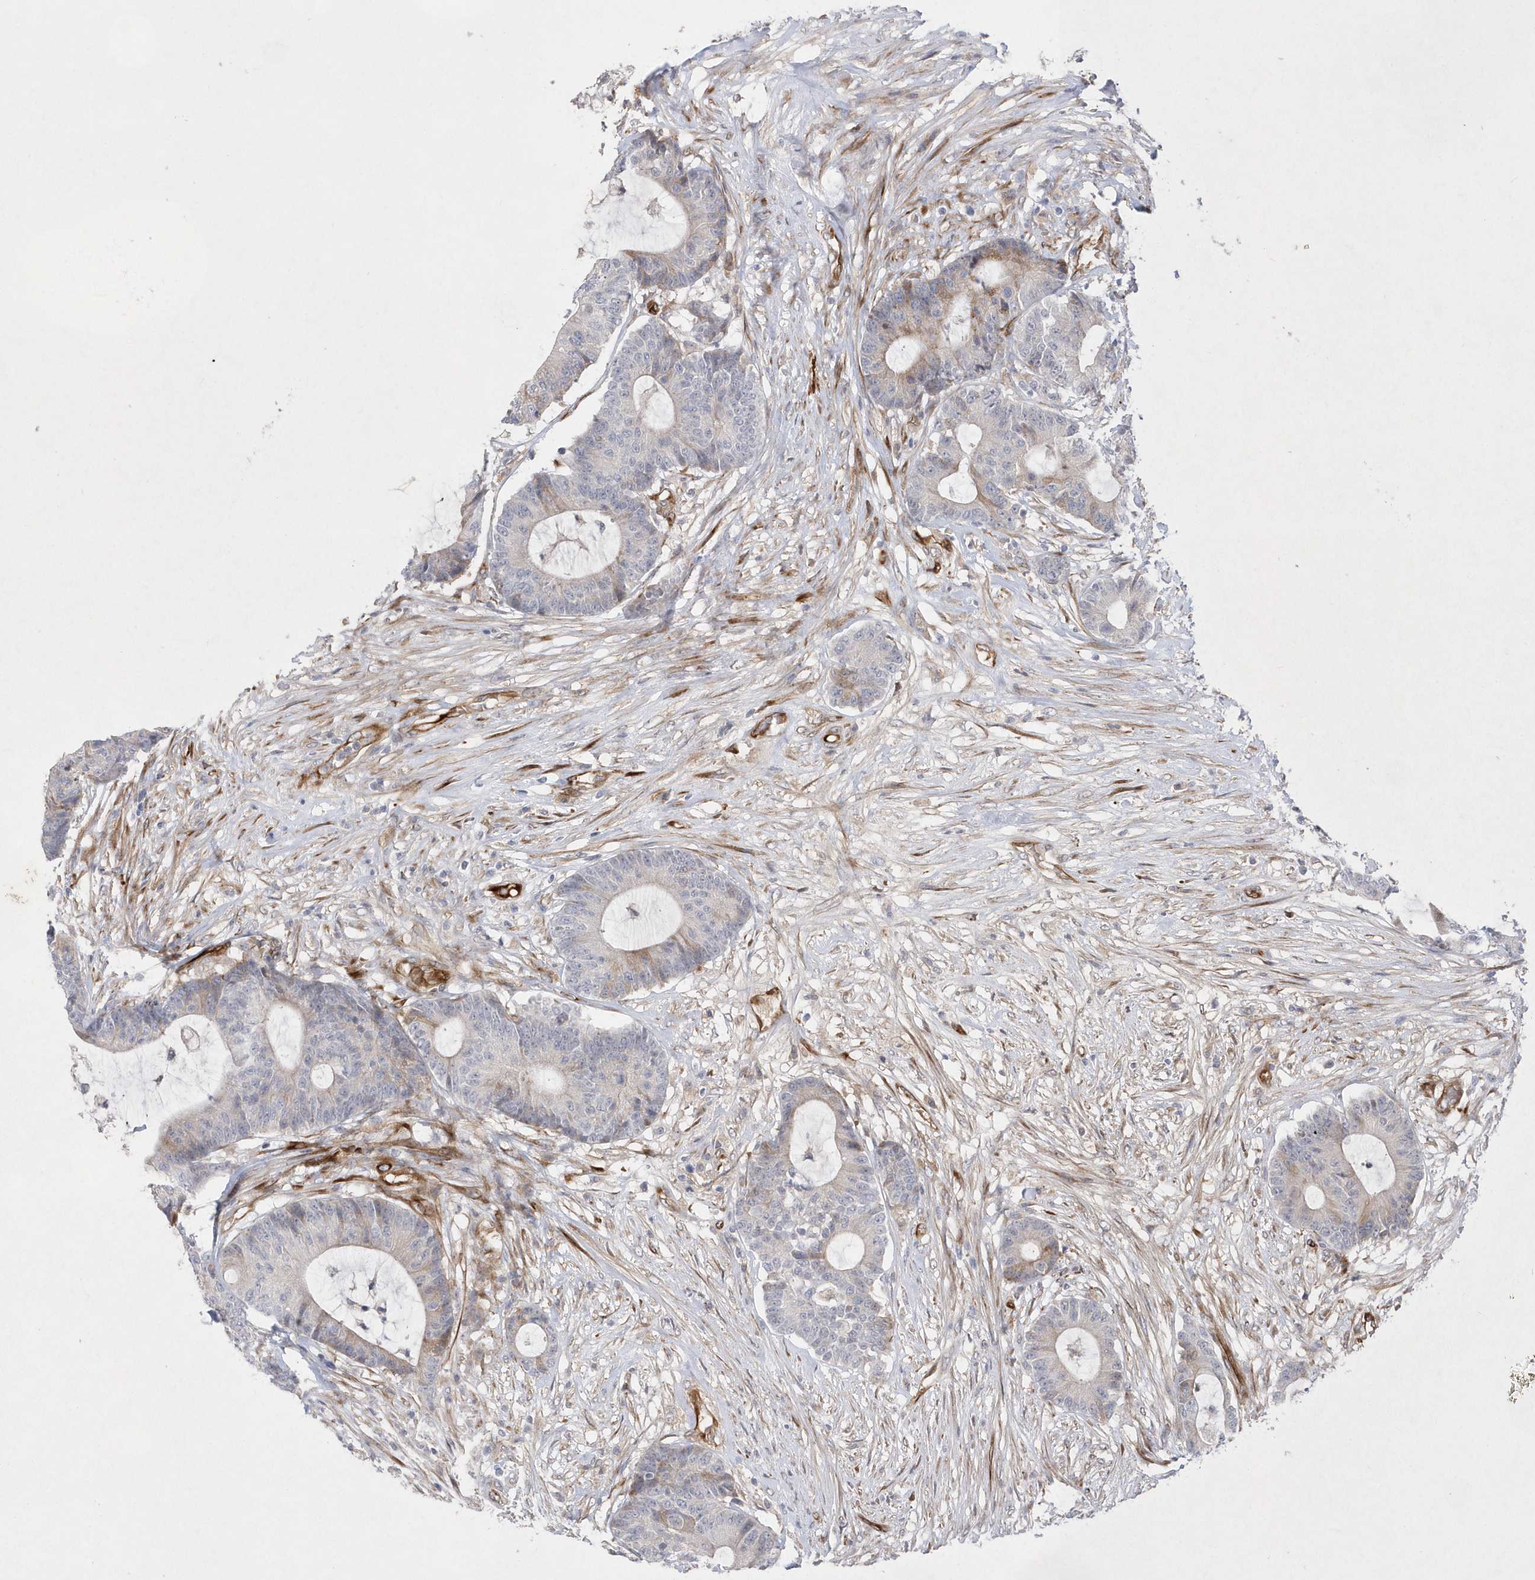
{"staining": {"intensity": "negative", "quantity": "none", "location": "none"}, "tissue": "colorectal cancer", "cell_type": "Tumor cells", "image_type": "cancer", "snomed": [{"axis": "morphology", "description": "Adenocarcinoma, NOS"}, {"axis": "topography", "description": "Colon"}], "caption": "High power microscopy micrograph of an IHC photomicrograph of colorectal cancer (adenocarcinoma), revealing no significant positivity in tumor cells. (DAB (3,3'-diaminobenzidine) immunohistochemistry (IHC) with hematoxylin counter stain).", "gene": "TMEM132B", "patient": {"sex": "female", "age": 84}}